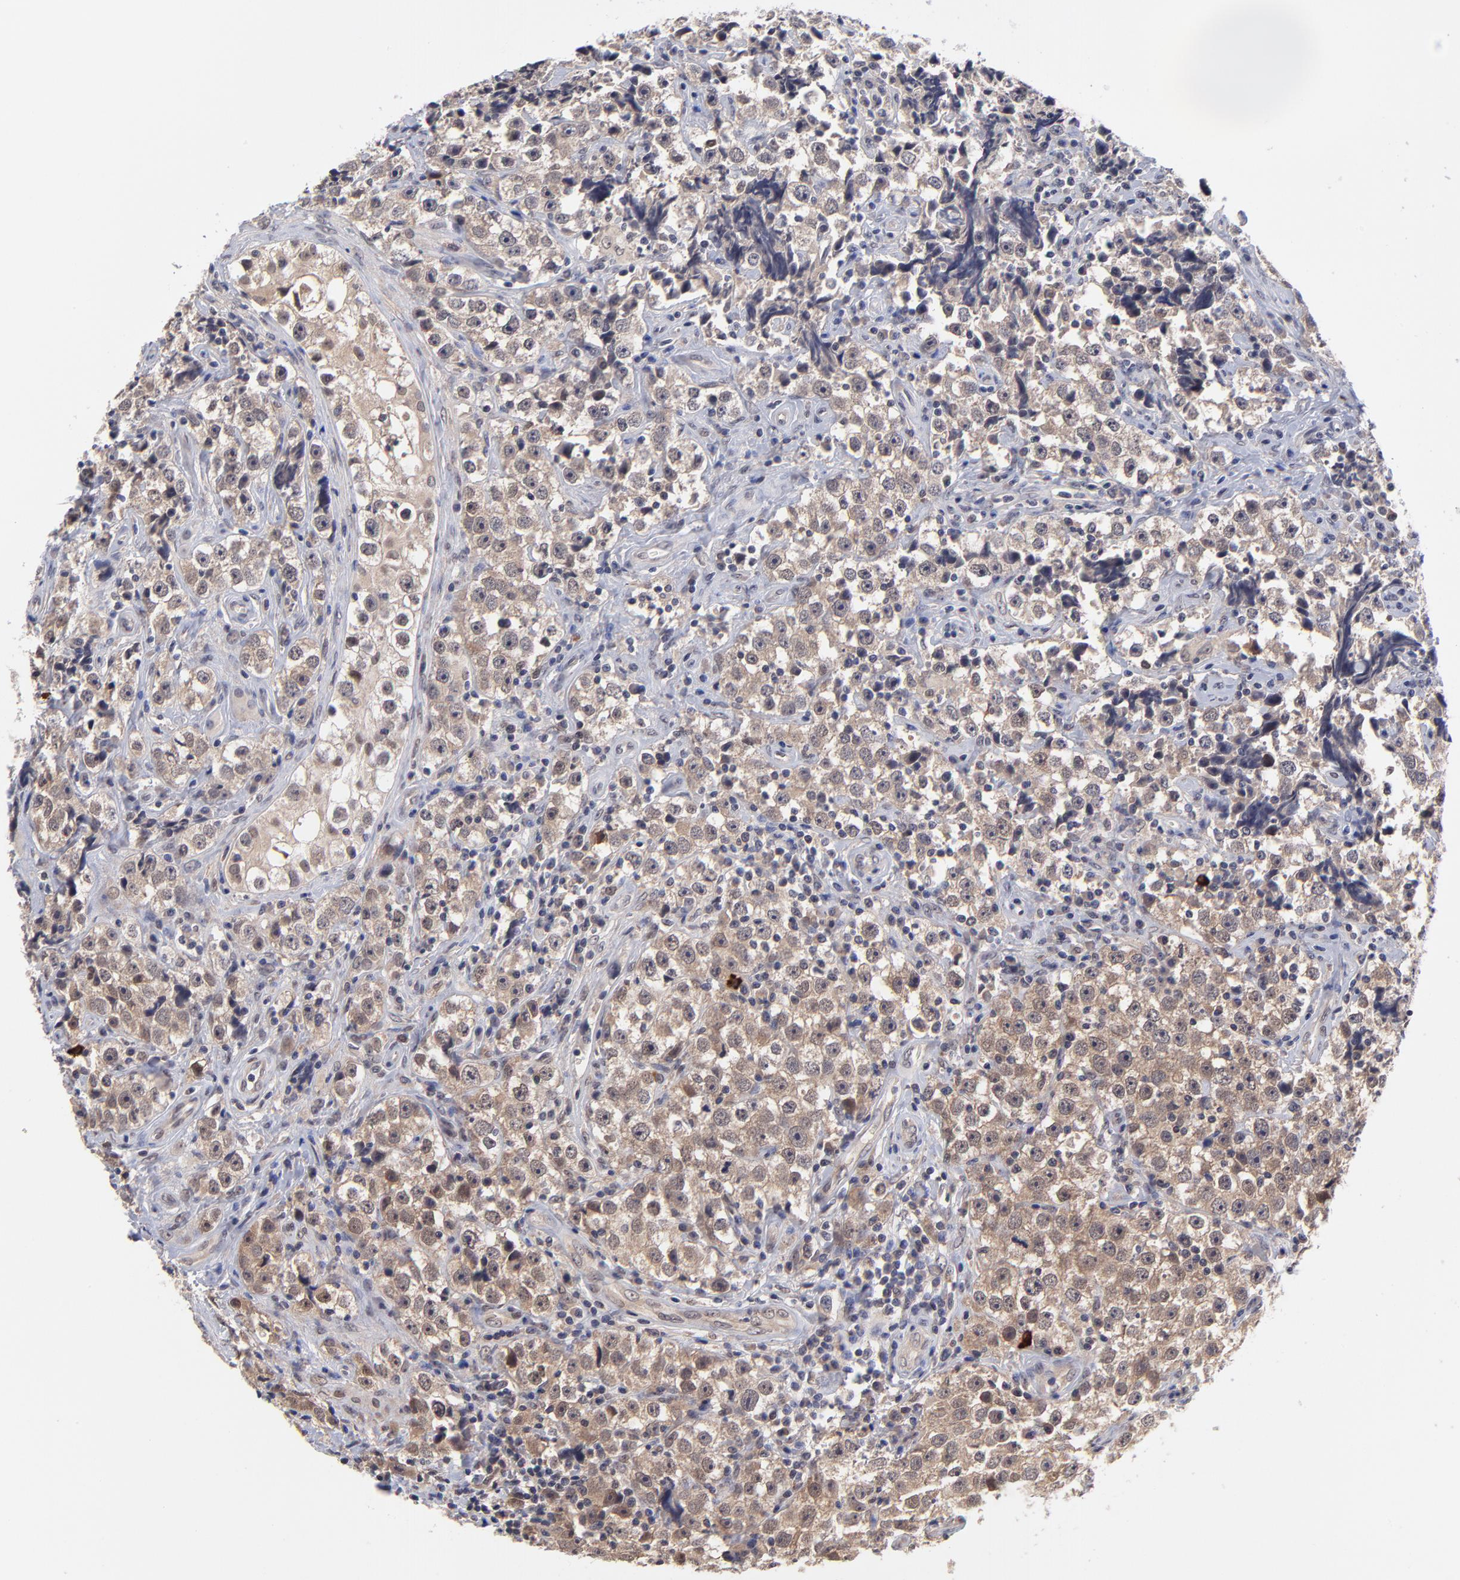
{"staining": {"intensity": "moderate", "quantity": ">75%", "location": "cytoplasmic/membranous"}, "tissue": "testis cancer", "cell_type": "Tumor cells", "image_type": "cancer", "snomed": [{"axis": "morphology", "description": "Seminoma, NOS"}, {"axis": "topography", "description": "Testis"}], "caption": "Human seminoma (testis) stained for a protein (brown) exhibits moderate cytoplasmic/membranous positive staining in approximately >75% of tumor cells.", "gene": "UBE2E3", "patient": {"sex": "male", "age": 32}}